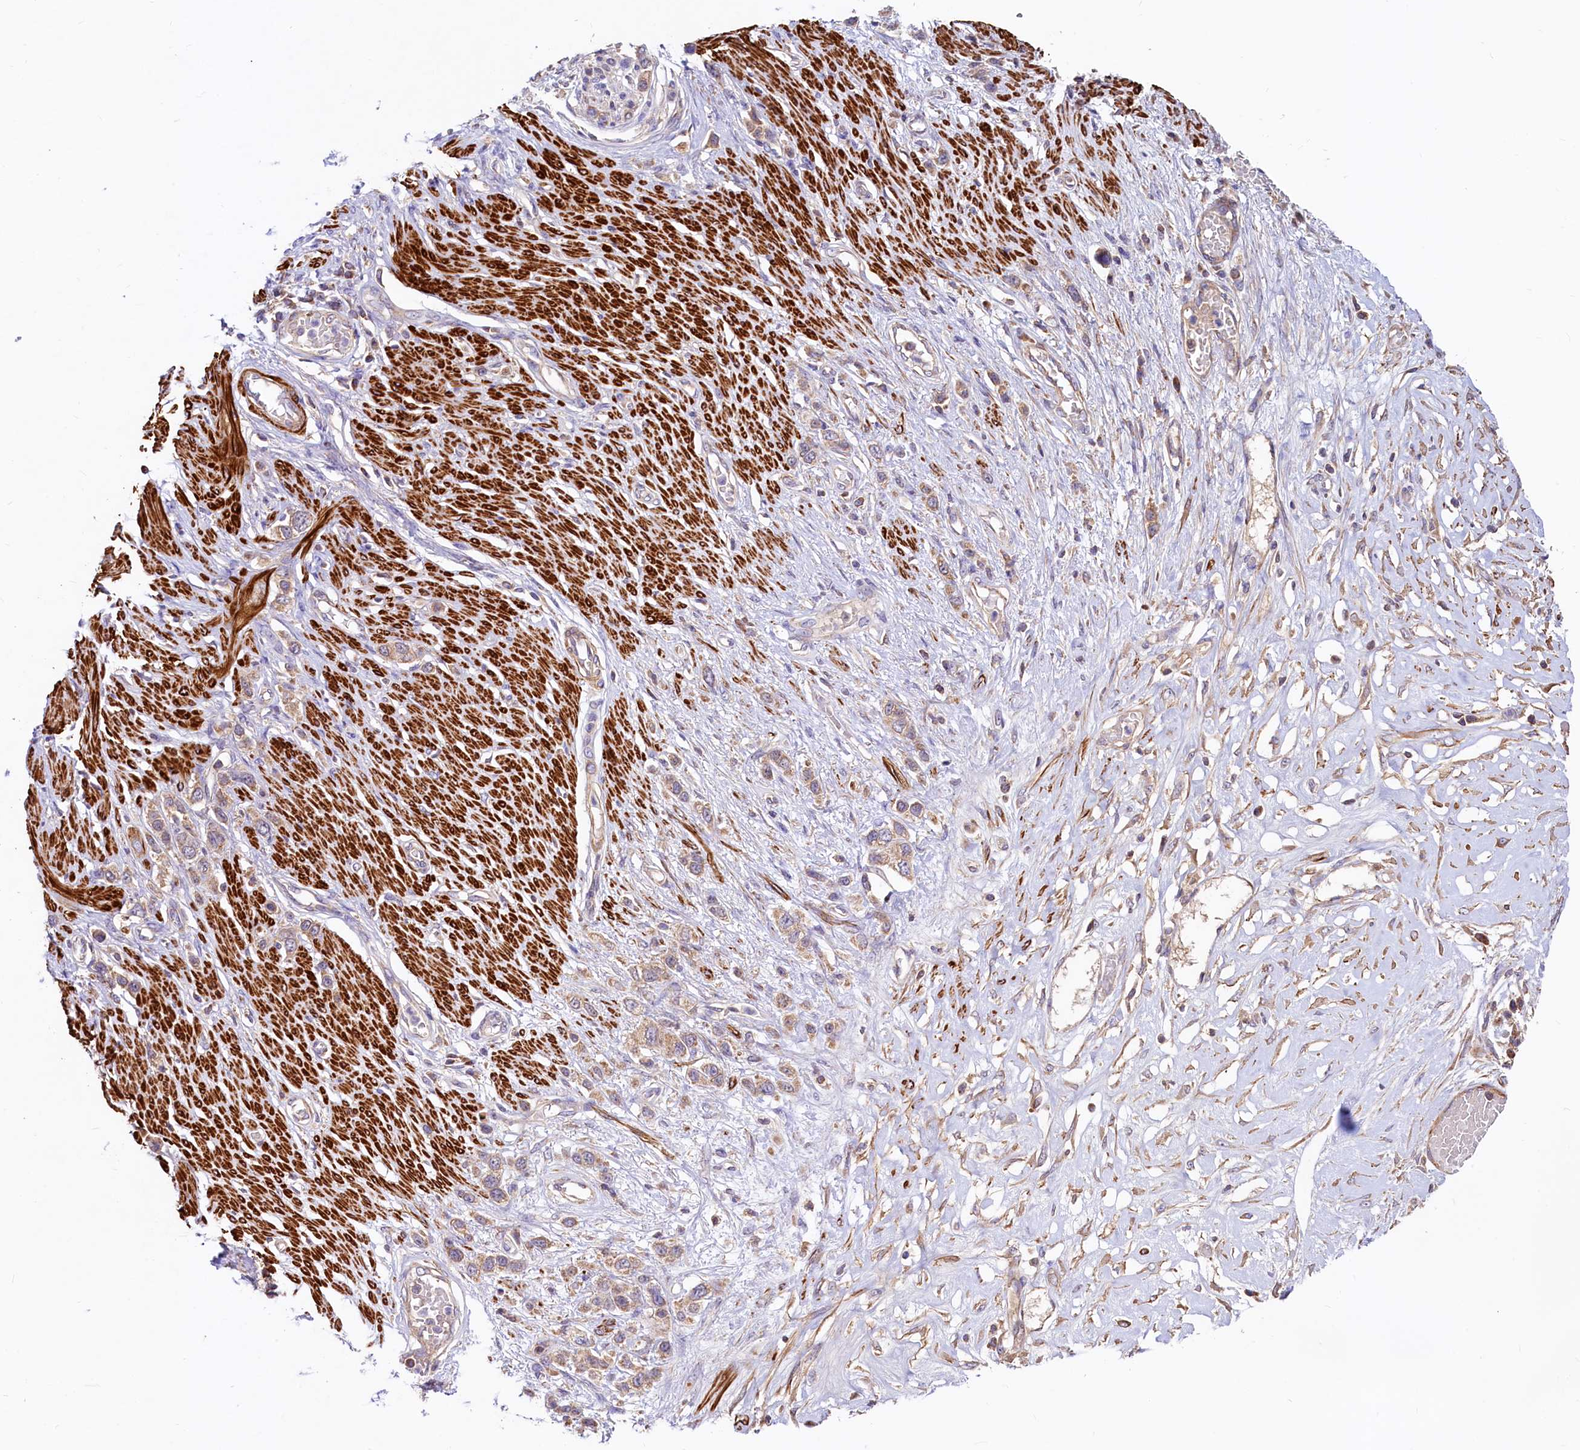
{"staining": {"intensity": "weak", "quantity": ">75%", "location": "cytoplasmic/membranous"}, "tissue": "stomach cancer", "cell_type": "Tumor cells", "image_type": "cancer", "snomed": [{"axis": "morphology", "description": "Adenocarcinoma, NOS"}, {"axis": "morphology", "description": "Adenocarcinoma, High grade"}, {"axis": "topography", "description": "Stomach, upper"}, {"axis": "topography", "description": "Stomach, lower"}], "caption": "Immunohistochemical staining of stomach cancer shows weak cytoplasmic/membranous protein staining in approximately >75% of tumor cells.", "gene": "CIAO3", "patient": {"sex": "female", "age": 65}}